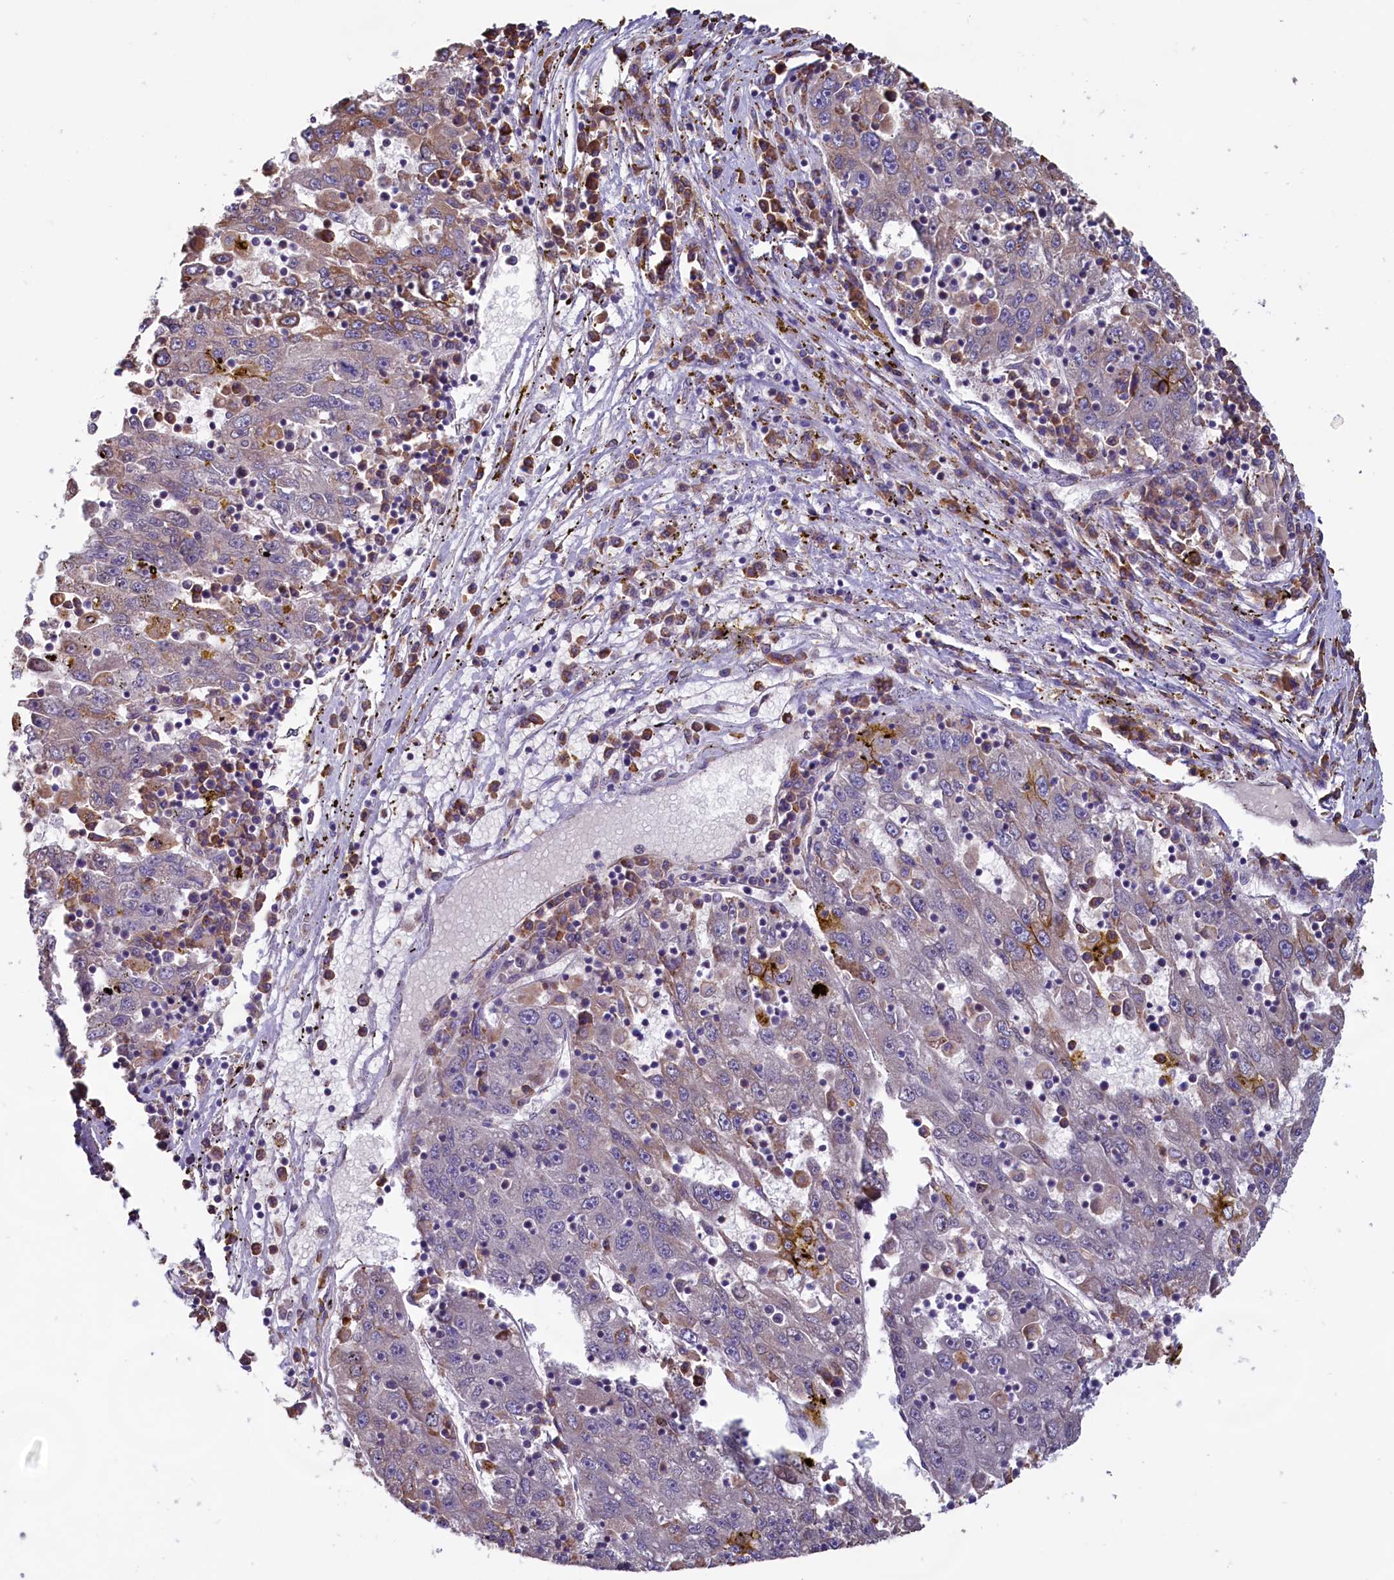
{"staining": {"intensity": "weak", "quantity": "<25%", "location": "cytoplasmic/membranous"}, "tissue": "liver cancer", "cell_type": "Tumor cells", "image_type": "cancer", "snomed": [{"axis": "morphology", "description": "Carcinoma, Hepatocellular, NOS"}, {"axis": "topography", "description": "Liver"}], "caption": "Immunohistochemistry (IHC) image of neoplastic tissue: human hepatocellular carcinoma (liver) stained with DAB exhibits no significant protein positivity in tumor cells. (Stains: DAB (3,3'-diaminobenzidine) IHC with hematoxylin counter stain, Microscopy: brightfield microscopy at high magnification).", "gene": "TBC1D19", "patient": {"sex": "male", "age": 49}}